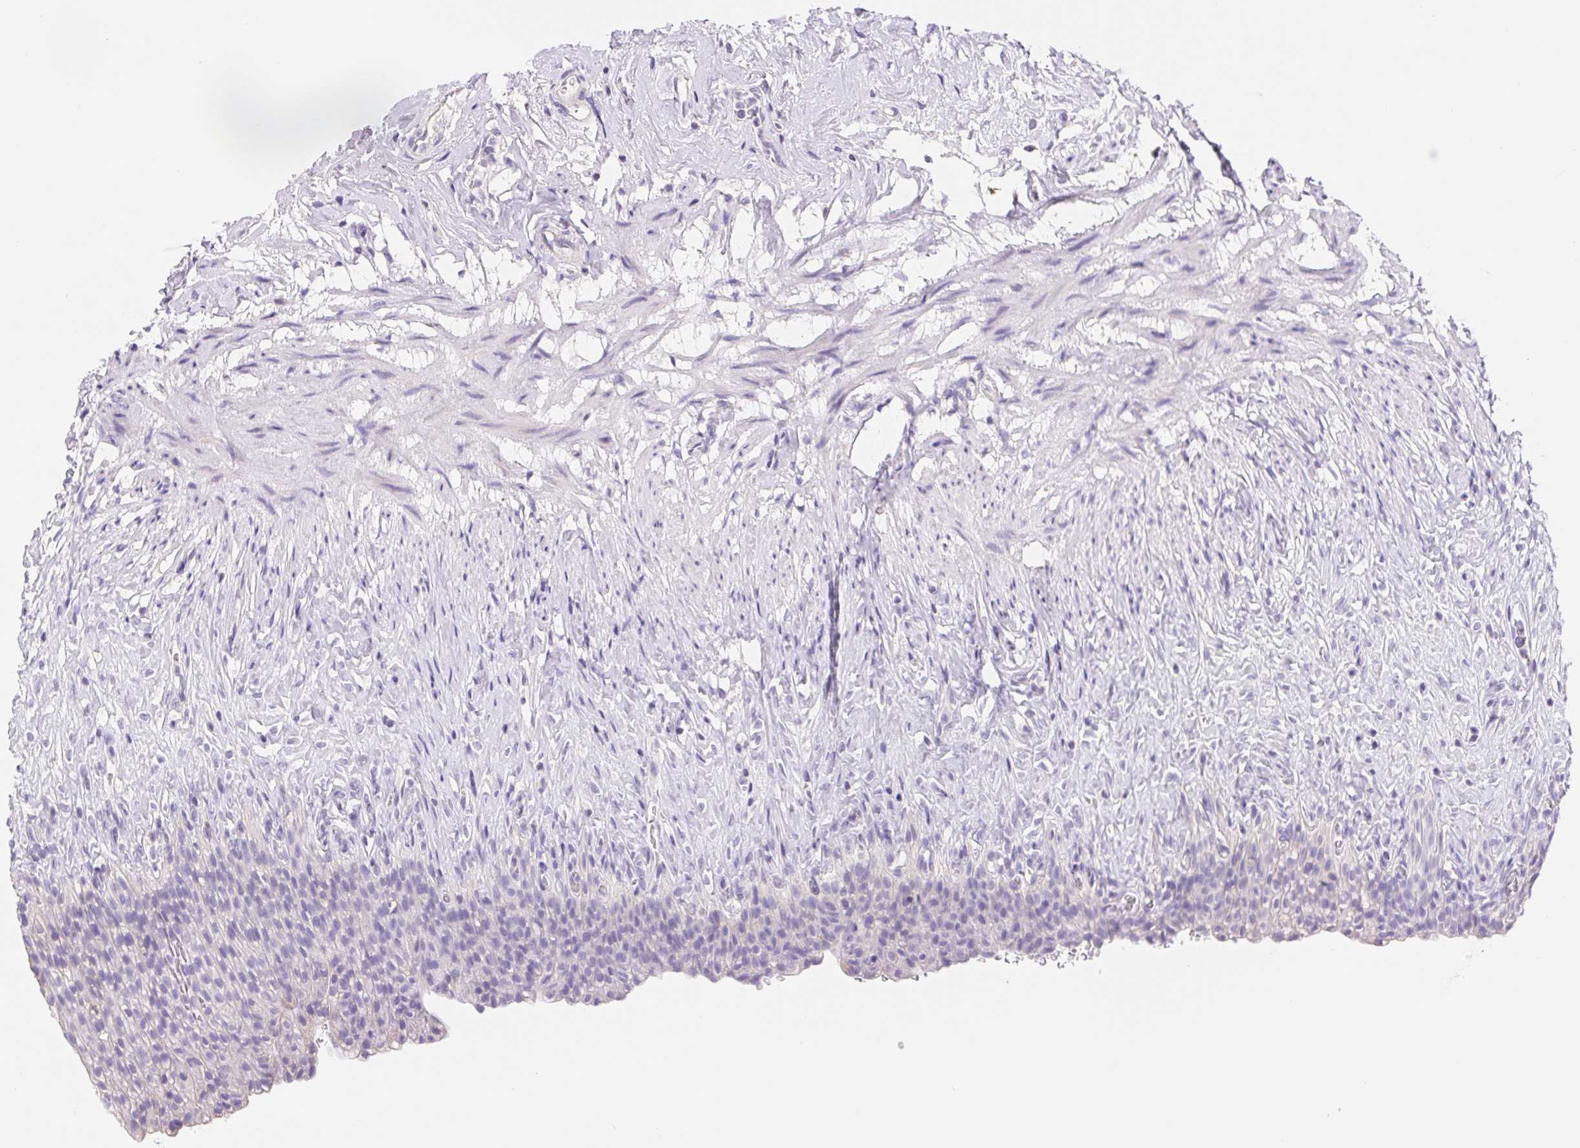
{"staining": {"intensity": "negative", "quantity": "none", "location": "none"}, "tissue": "urinary bladder", "cell_type": "Urothelial cells", "image_type": "normal", "snomed": [{"axis": "morphology", "description": "Normal tissue, NOS"}, {"axis": "topography", "description": "Urinary bladder"}, {"axis": "topography", "description": "Prostate"}], "caption": "DAB immunohistochemical staining of benign human urinary bladder reveals no significant positivity in urothelial cells. The staining is performed using DAB brown chromogen with nuclei counter-stained in using hematoxylin.", "gene": "FKBP6", "patient": {"sex": "male", "age": 76}}